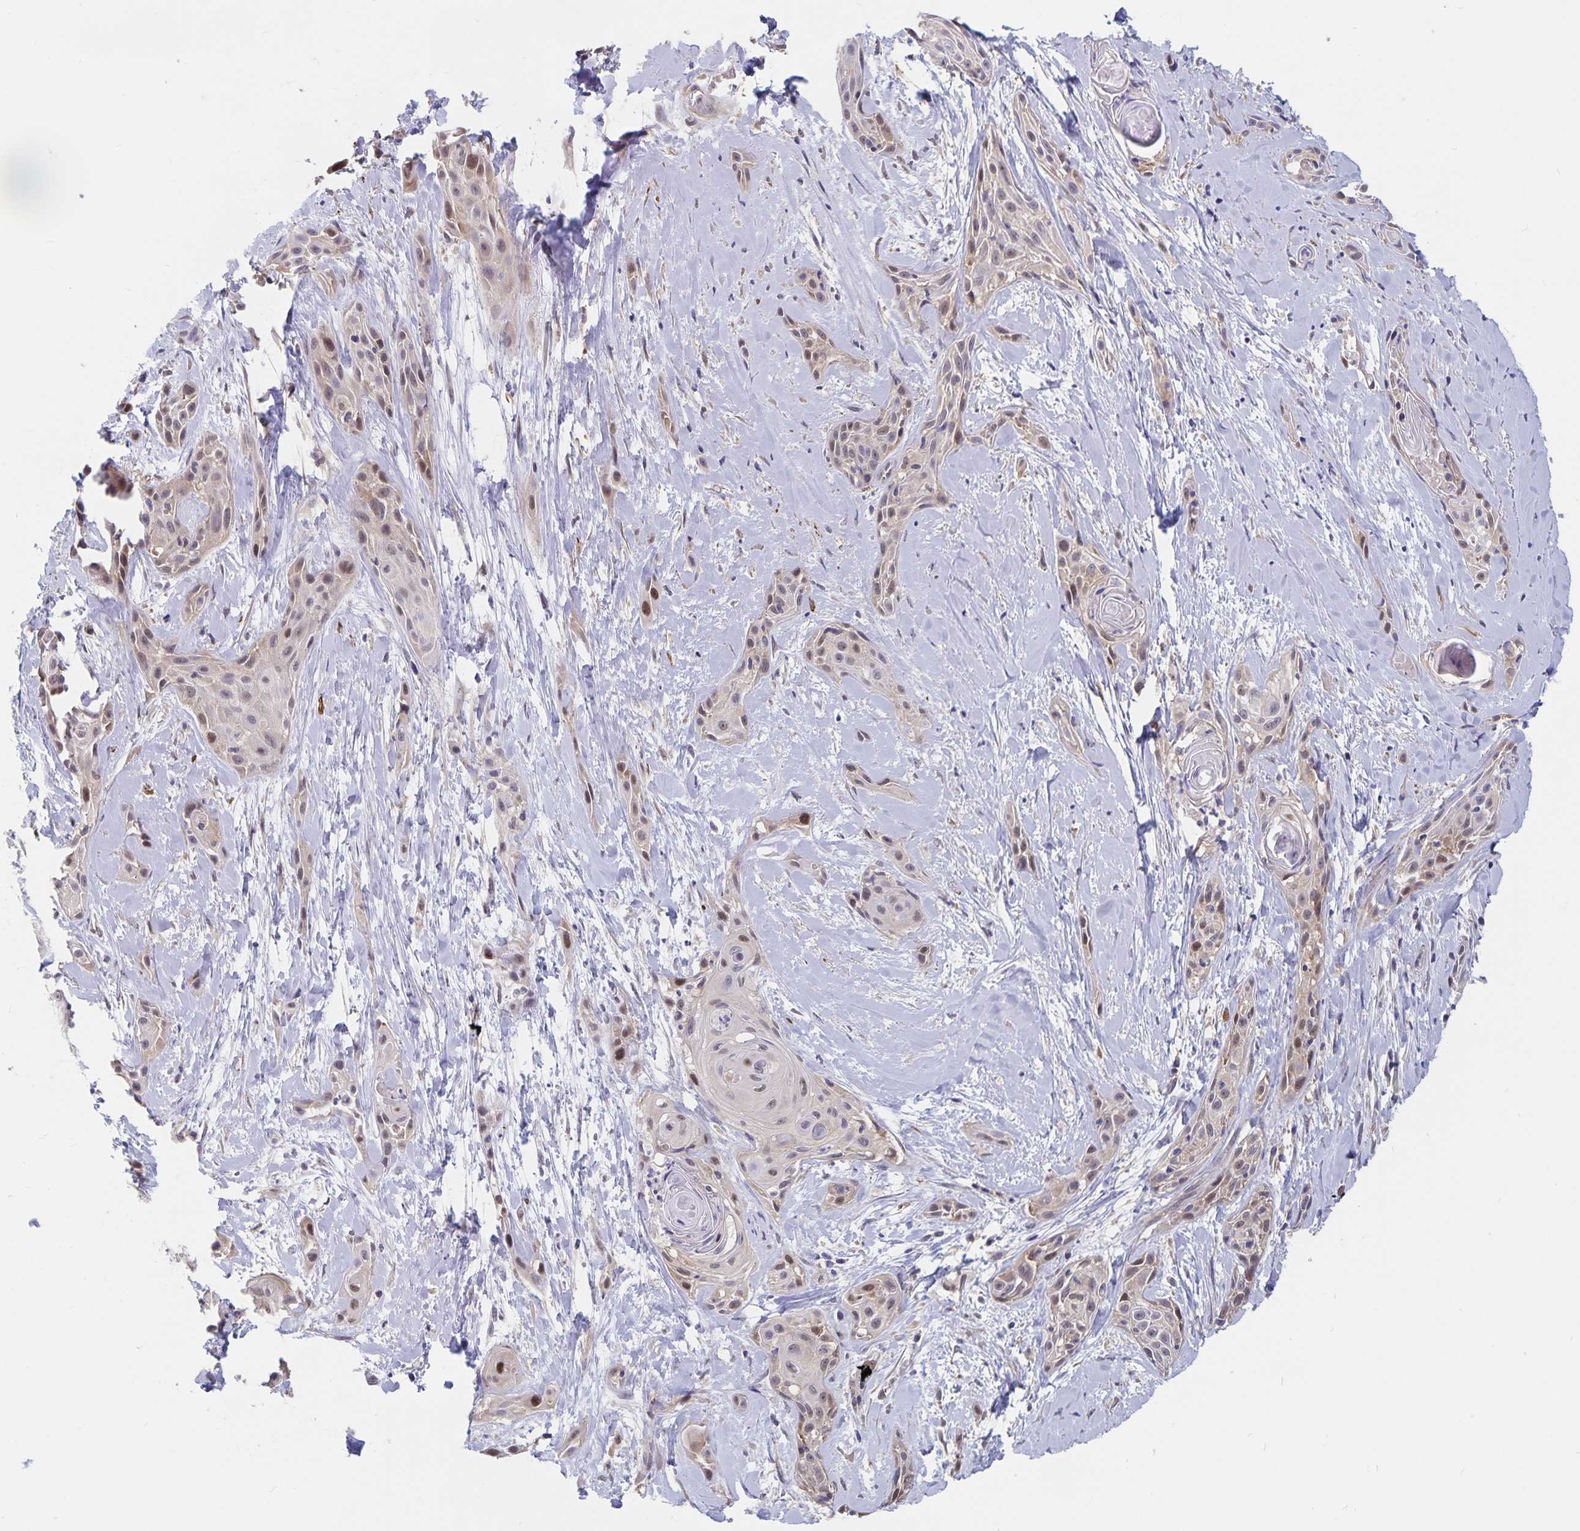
{"staining": {"intensity": "moderate", "quantity": "25%-75%", "location": "nuclear"}, "tissue": "skin cancer", "cell_type": "Tumor cells", "image_type": "cancer", "snomed": [{"axis": "morphology", "description": "Squamous cell carcinoma, NOS"}, {"axis": "topography", "description": "Skin"}, {"axis": "topography", "description": "Anal"}], "caption": "Human squamous cell carcinoma (skin) stained for a protein (brown) shows moderate nuclear positive staining in about 25%-75% of tumor cells.", "gene": "BAG6", "patient": {"sex": "male", "age": 64}}